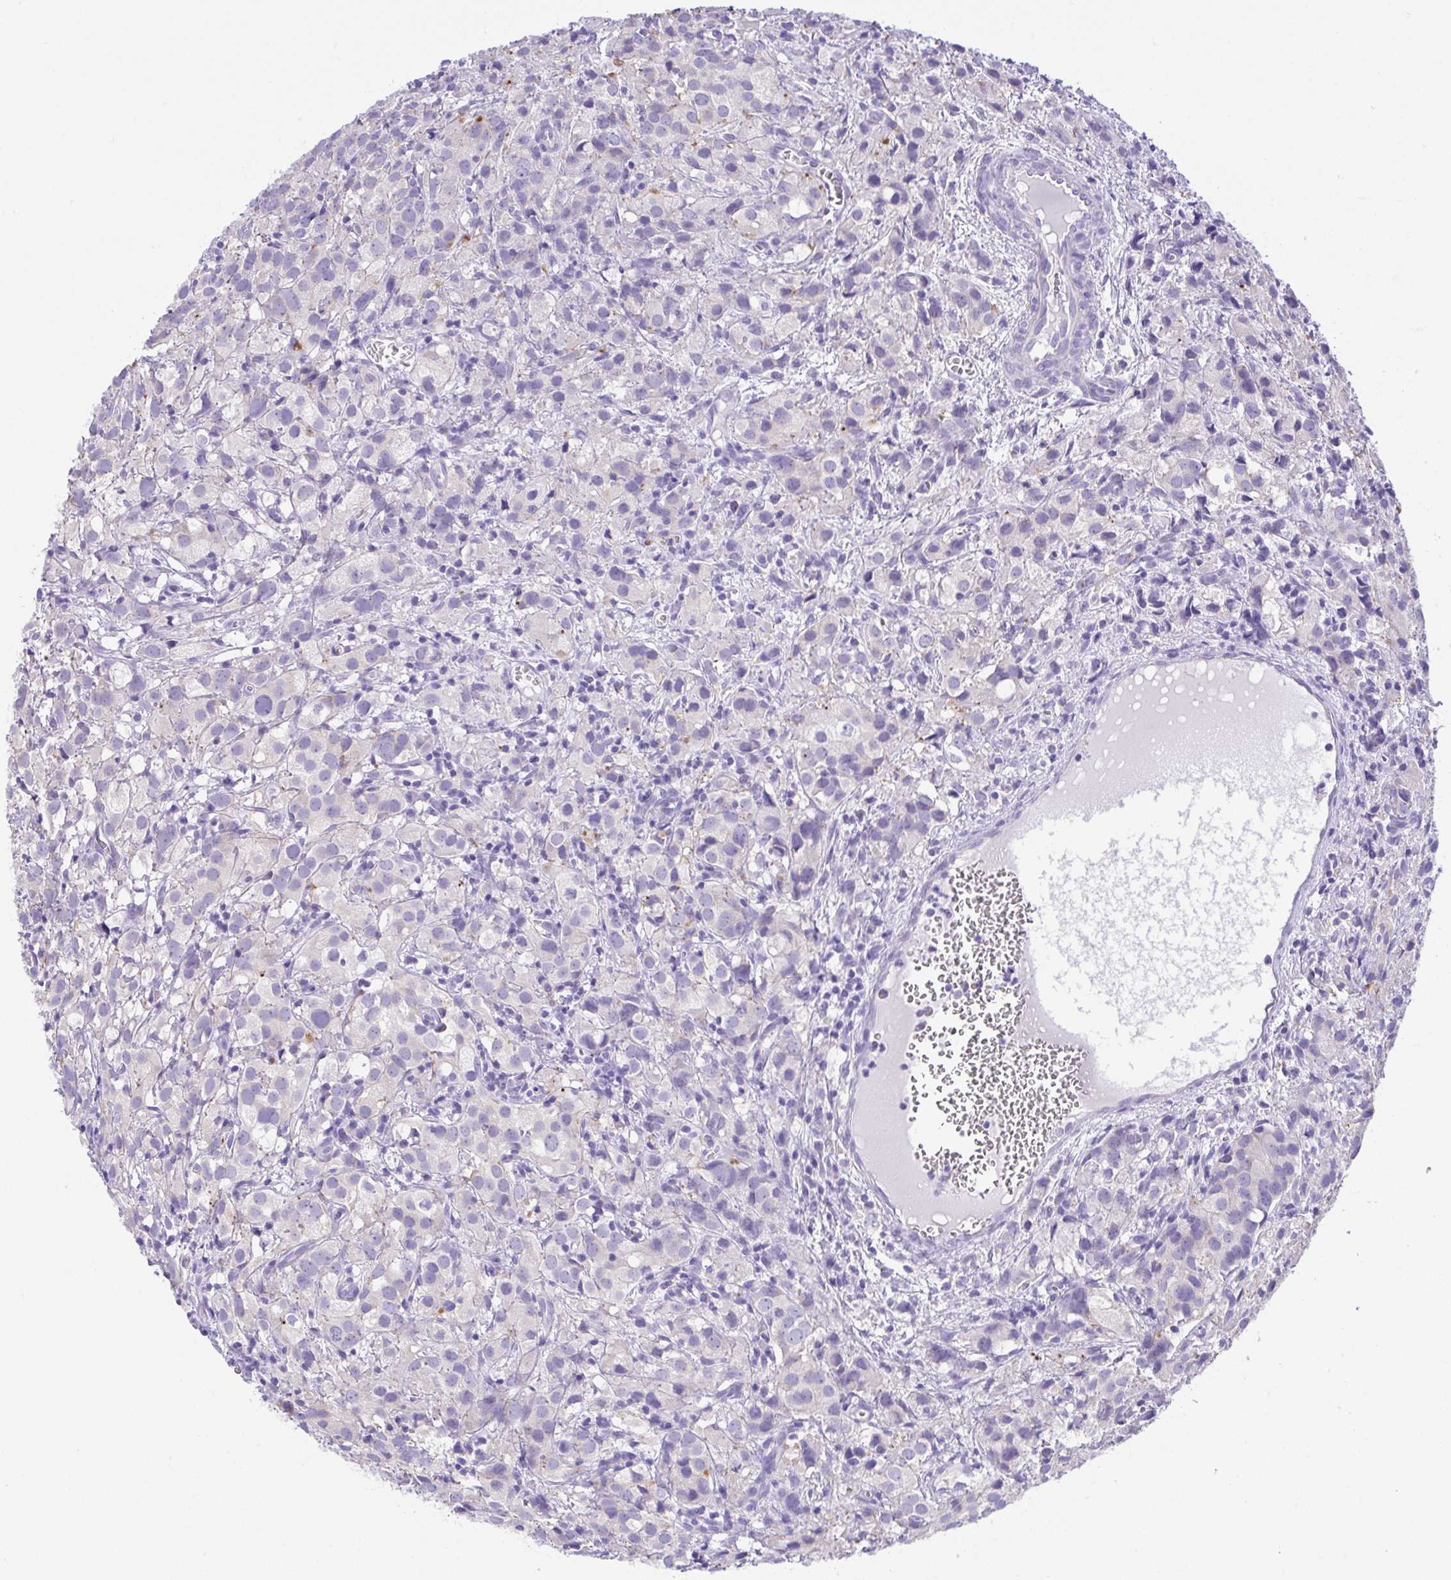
{"staining": {"intensity": "negative", "quantity": "none", "location": "none"}, "tissue": "prostate cancer", "cell_type": "Tumor cells", "image_type": "cancer", "snomed": [{"axis": "morphology", "description": "Adenocarcinoma, High grade"}, {"axis": "topography", "description": "Prostate"}], "caption": "IHC of human high-grade adenocarcinoma (prostate) reveals no expression in tumor cells. (DAB immunohistochemistry (IHC) with hematoxylin counter stain).", "gene": "LUZP4", "patient": {"sex": "male", "age": 86}}